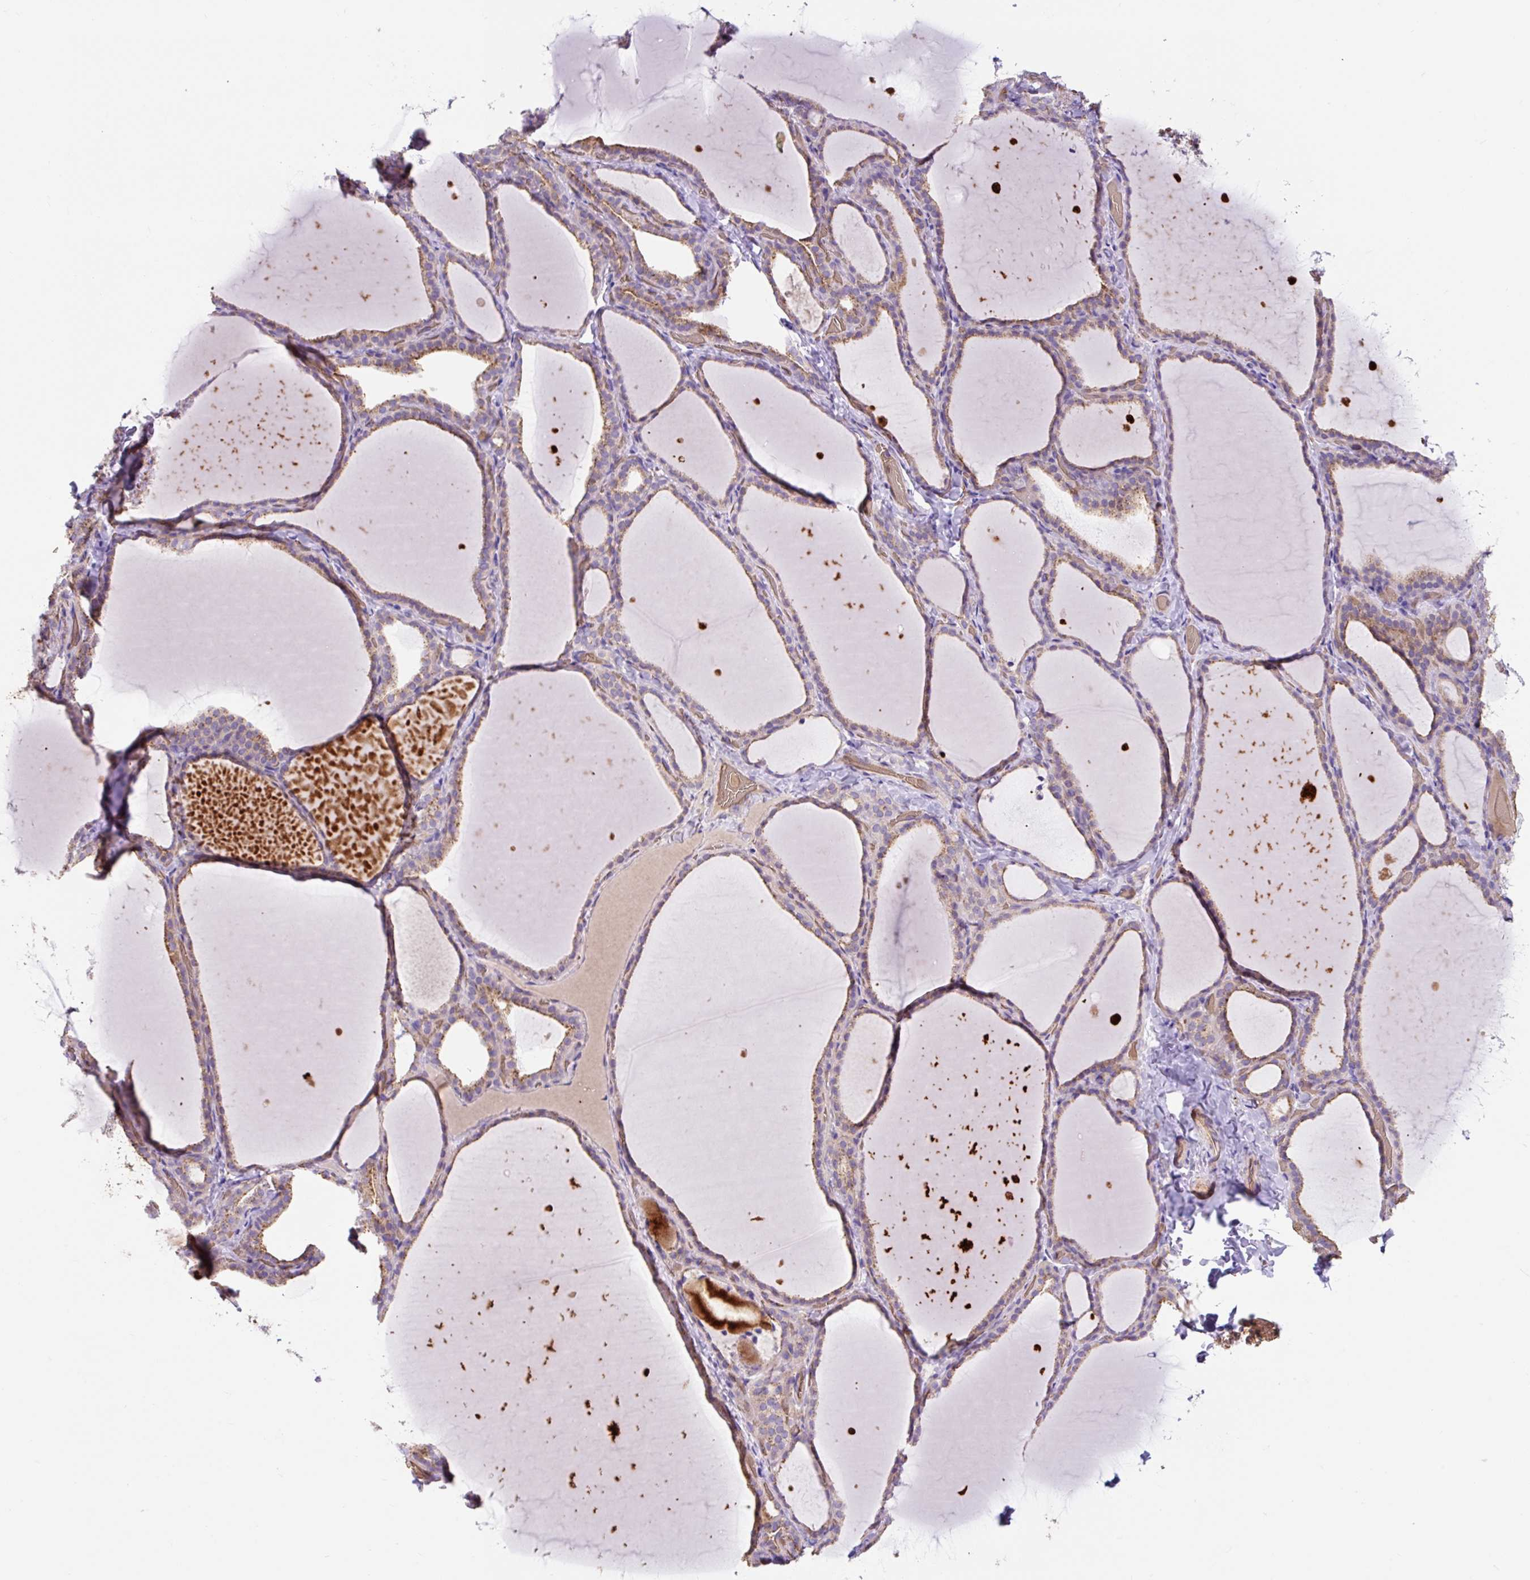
{"staining": {"intensity": "moderate", "quantity": "25%-75%", "location": "cytoplasmic/membranous"}, "tissue": "thyroid gland", "cell_type": "Glandular cells", "image_type": "normal", "snomed": [{"axis": "morphology", "description": "Normal tissue, NOS"}, {"axis": "topography", "description": "Thyroid gland"}], "caption": "Unremarkable thyroid gland exhibits moderate cytoplasmic/membranous staining in about 25%-75% of glandular cells, visualized by immunohistochemistry. The staining was performed using DAB (3,3'-diaminobenzidine) to visualize the protein expression in brown, while the nuclei were stained in blue with hematoxylin (Magnification: 20x).", "gene": "HIP1R", "patient": {"sex": "female", "age": 22}}